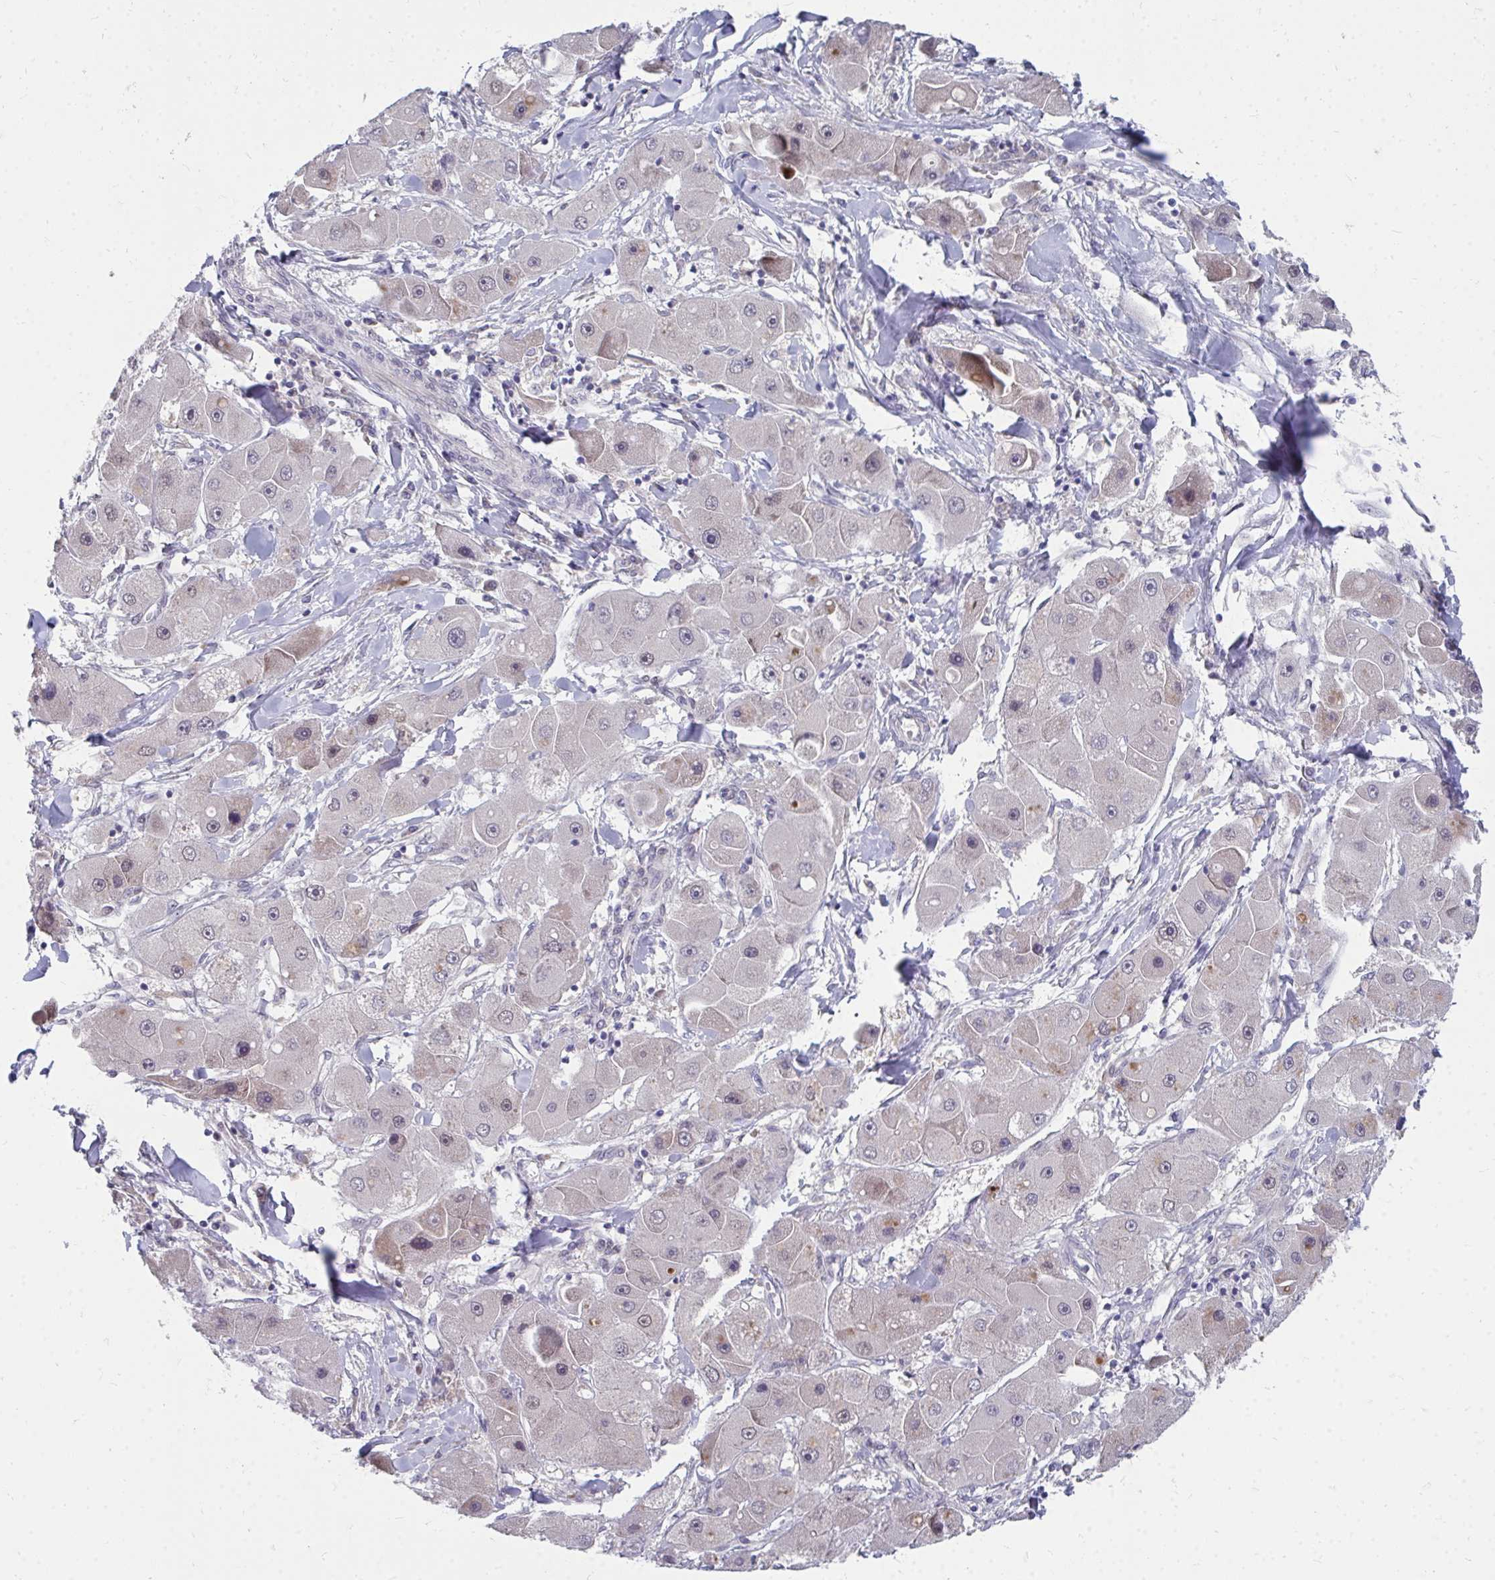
{"staining": {"intensity": "weak", "quantity": "<25%", "location": "nuclear"}, "tissue": "liver cancer", "cell_type": "Tumor cells", "image_type": "cancer", "snomed": [{"axis": "morphology", "description": "Carcinoma, Hepatocellular, NOS"}, {"axis": "topography", "description": "Liver"}], "caption": "High magnification brightfield microscopy of hepatocellular carcinoma (liver) stained with DAB (3,3'-diaminobenzidine) (brown) and counterstained with hematoxylin (blue): tumor cells show no significant expression. Nuclei are stained in blue.", "gene": "MROH8", "patient": {"sex": "male", "age": 24}}